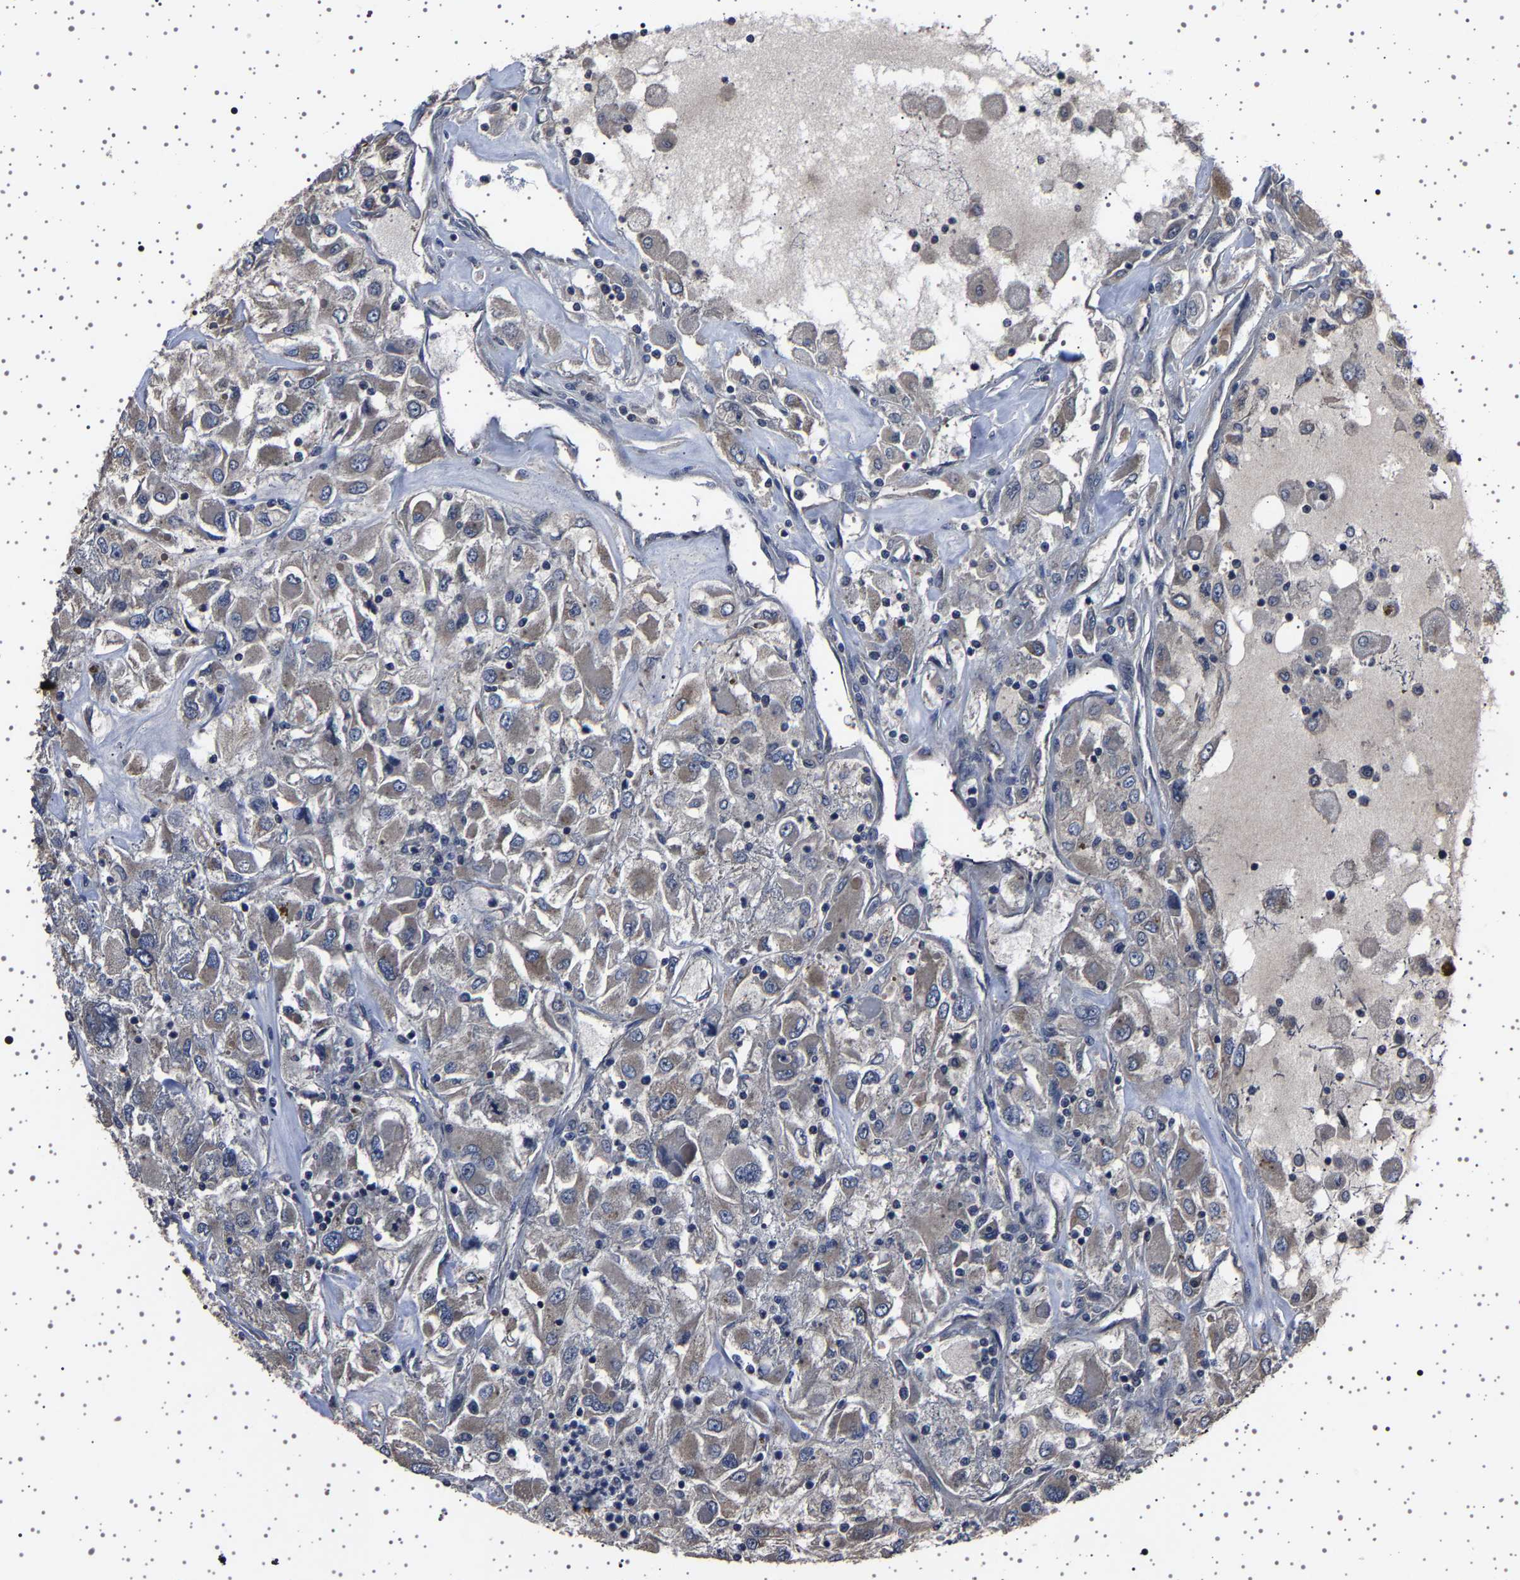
{"staining": {"intensity": "weak", "quantity": "25%-75%", "location": "cytoplasmic/membranous"}, "tissue": "renal cancer", "cell_type": "Tumor cells", "image_type": "cancer", "snomed": [{"axis": "morphology", "description": "Adenocarcinoma, NOS"}, {"axis": "topography", "description": "Kidney"}], "caption": "Renal cancer stained with immunohistochemistry (IHC) reveals weak cytoplasmic/membranous positivity in about 25%-75% of tumor cells.", "gene": "NCKAP1", "patient": {"sex": "female", "age": 52}}